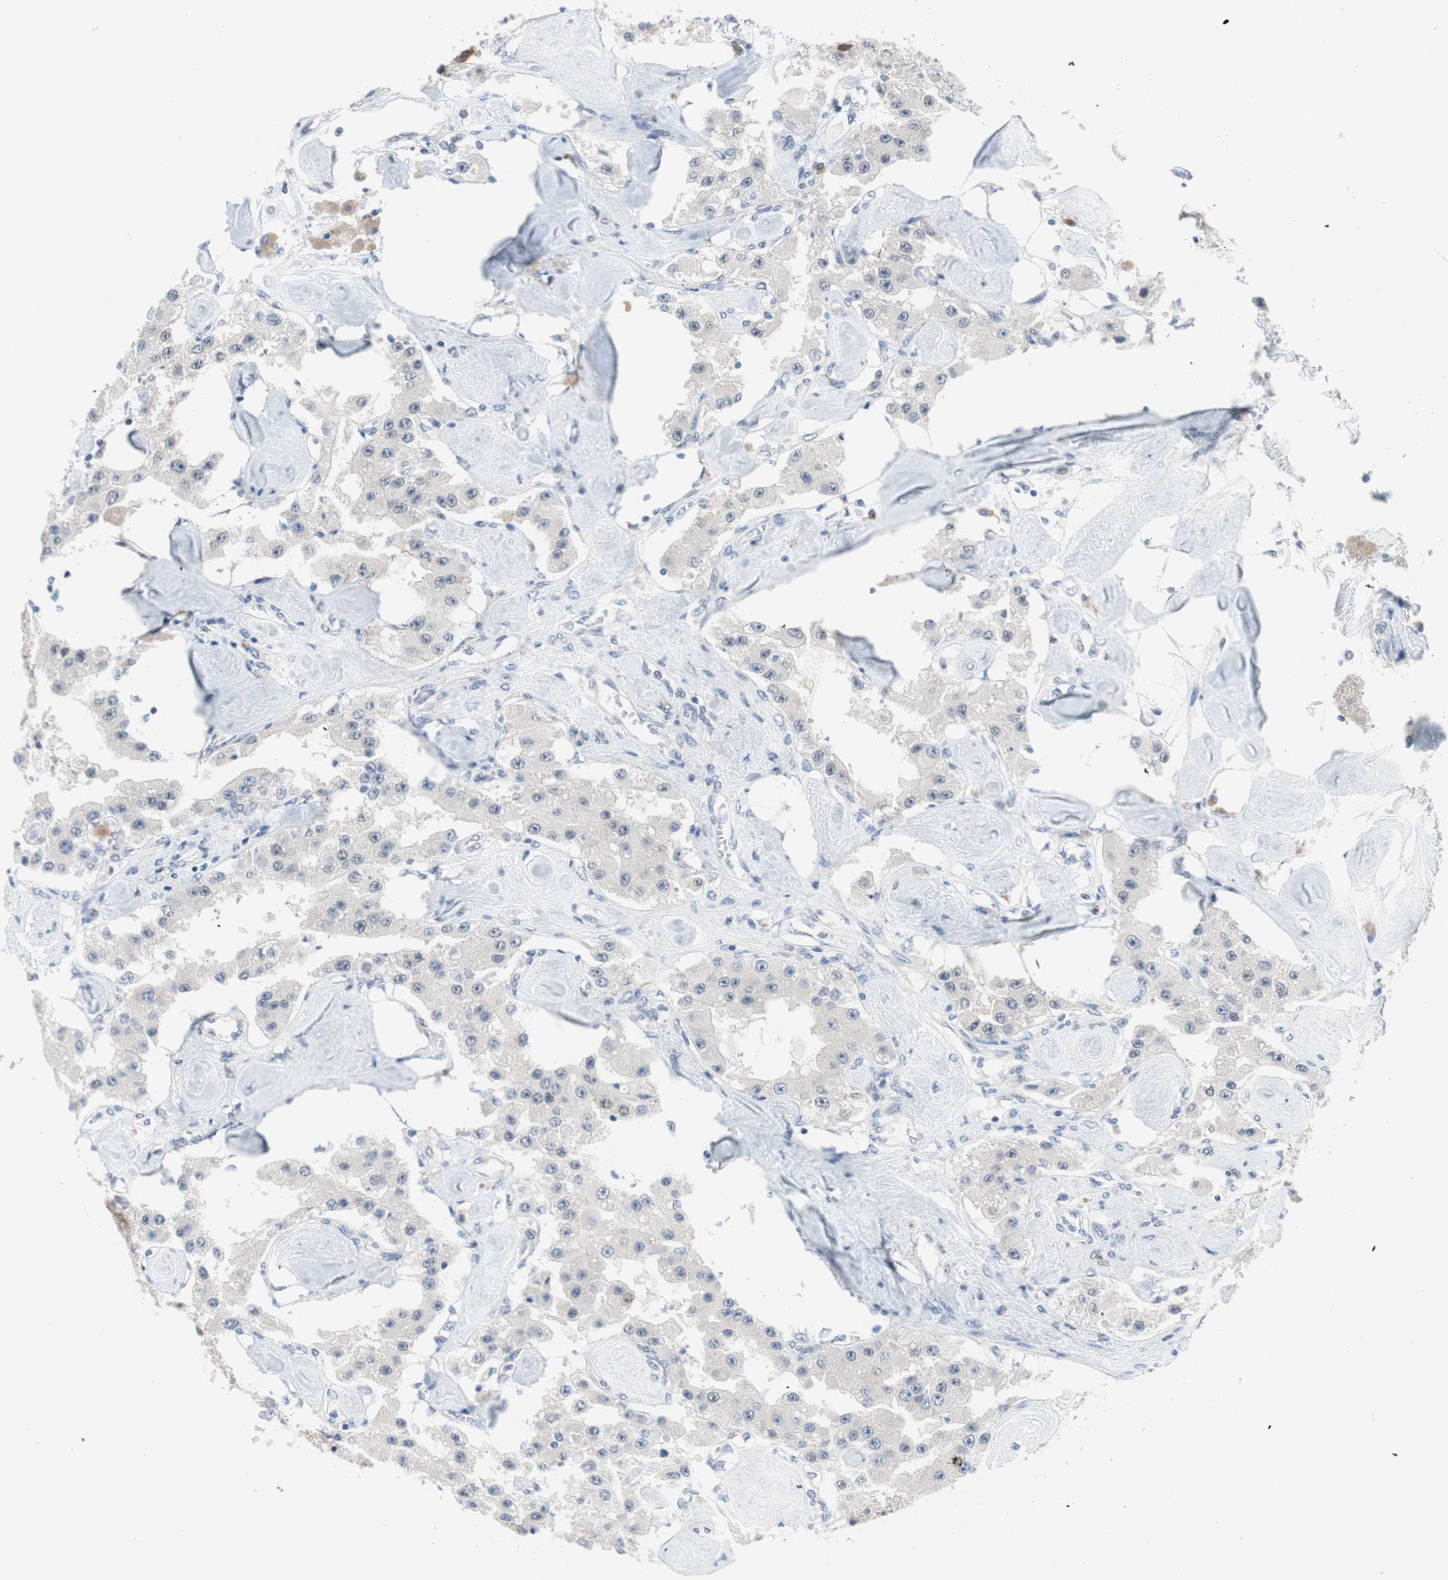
{"staining": {"intensity": "negative", "quantity": "none", "location": "none"}, "tissue": "carcinoid", "cell_type": "Tumor cells", "image_type": "cancer", "snomed": [{"axis": "morphology", "description": "Carcinoid, malignant, NOS"}, {"axis": "topography", "description": "Pancreas"}], "caption": "Tumor cells show no significant protein positivity in carcinoid (malignant).", "gene": "GRHL1", "patient": {"sex": "male", "age": 41}}